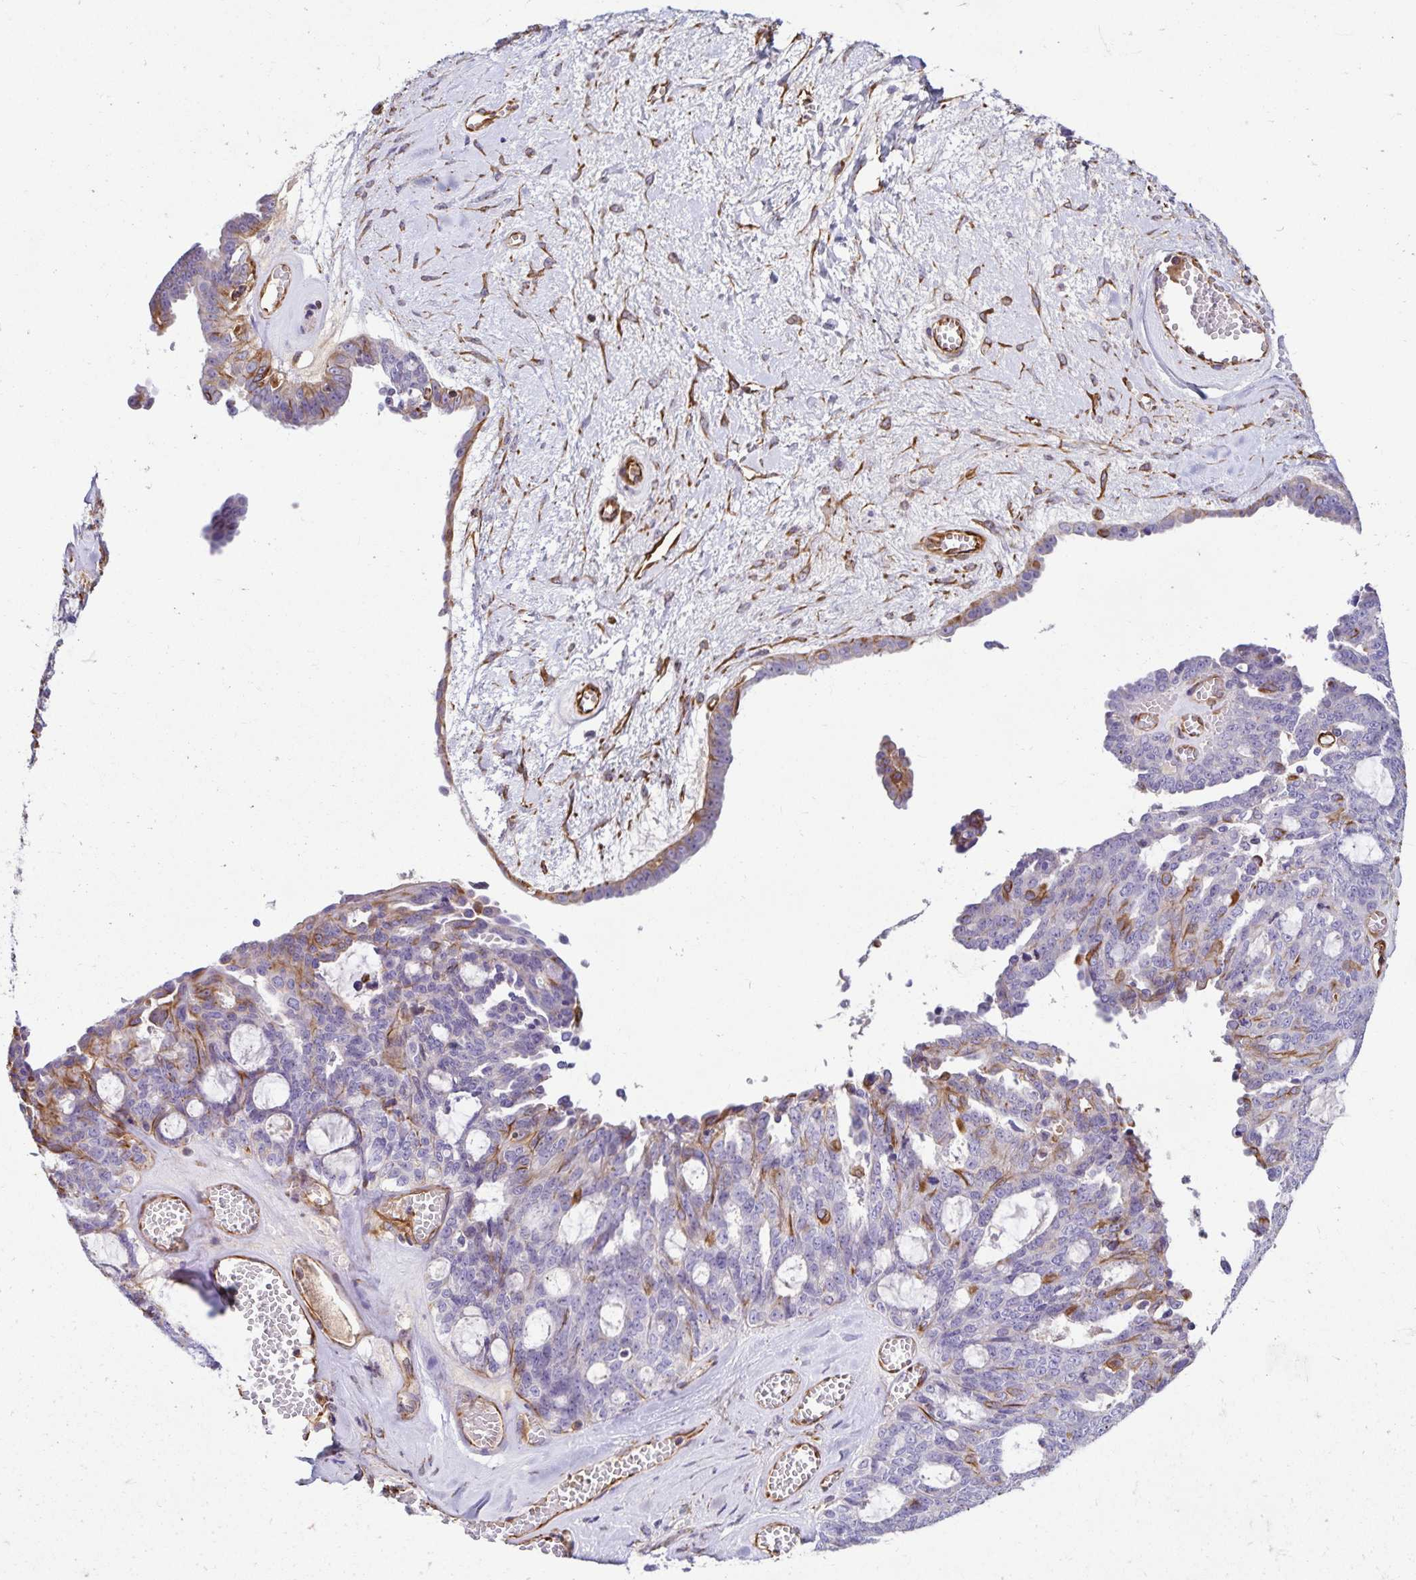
{"staining": {"intensity": "moderate", "quantity": "<25%", "location": "cytoplasmic/membranous"}, "tissue": "ovarian cancer", "cell_type": "Tumor cells", "image_type": "cancer", "snomed": [{"axis": "morphology", "description": "Cystadenocarcinoma, serous, NOS"}, {"axis": "topography", "description": "Ovary"}], "caption": "High-power microscopy captured an immunohistochemistry (IHC) histopathology image of serous cystadenocarcinoma (ovarian), revealing moderate cytoplasmic/membranous expression in approximately <25% of tumor cells.", "gene": "TRPV6", "patient": {"sex": "female", "age": 71}}